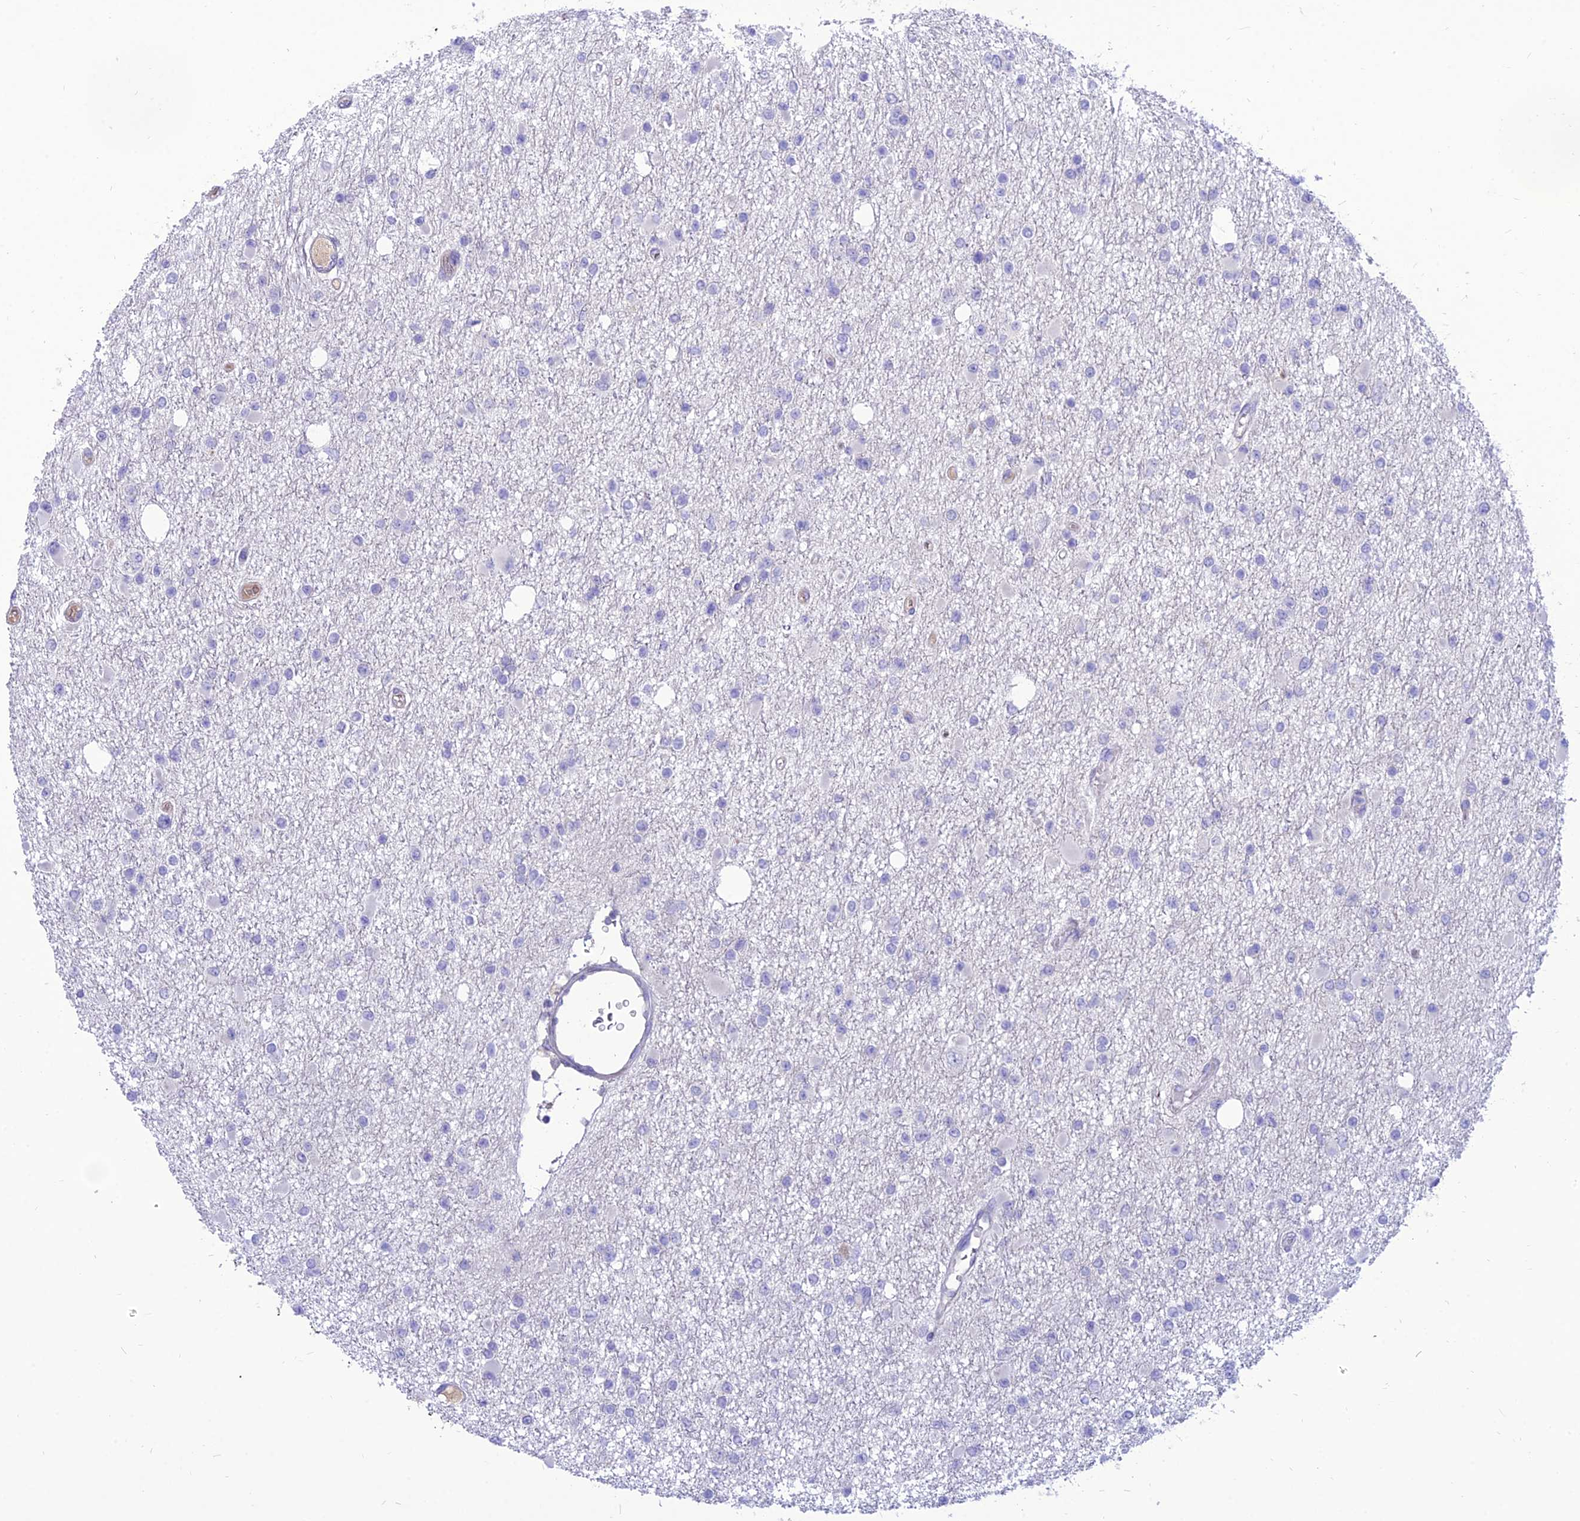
{"staining": {"intensity": "negative", "quantity": "none", "location": "none"}, "tissue": "glioma", "cell_type": "Tumor cells", "image_type": "cancer", "snomed": [{"axis": "morphology", "description": "Glioma, malignant, Low grade"}, {"axis": "topography", "description": "Brain"}], "caption": "Protein analysis of glioma displays no significant expression in tumor cells.", "gene": "TEKT3", "patient": {"sex": "female", "age": 22}}